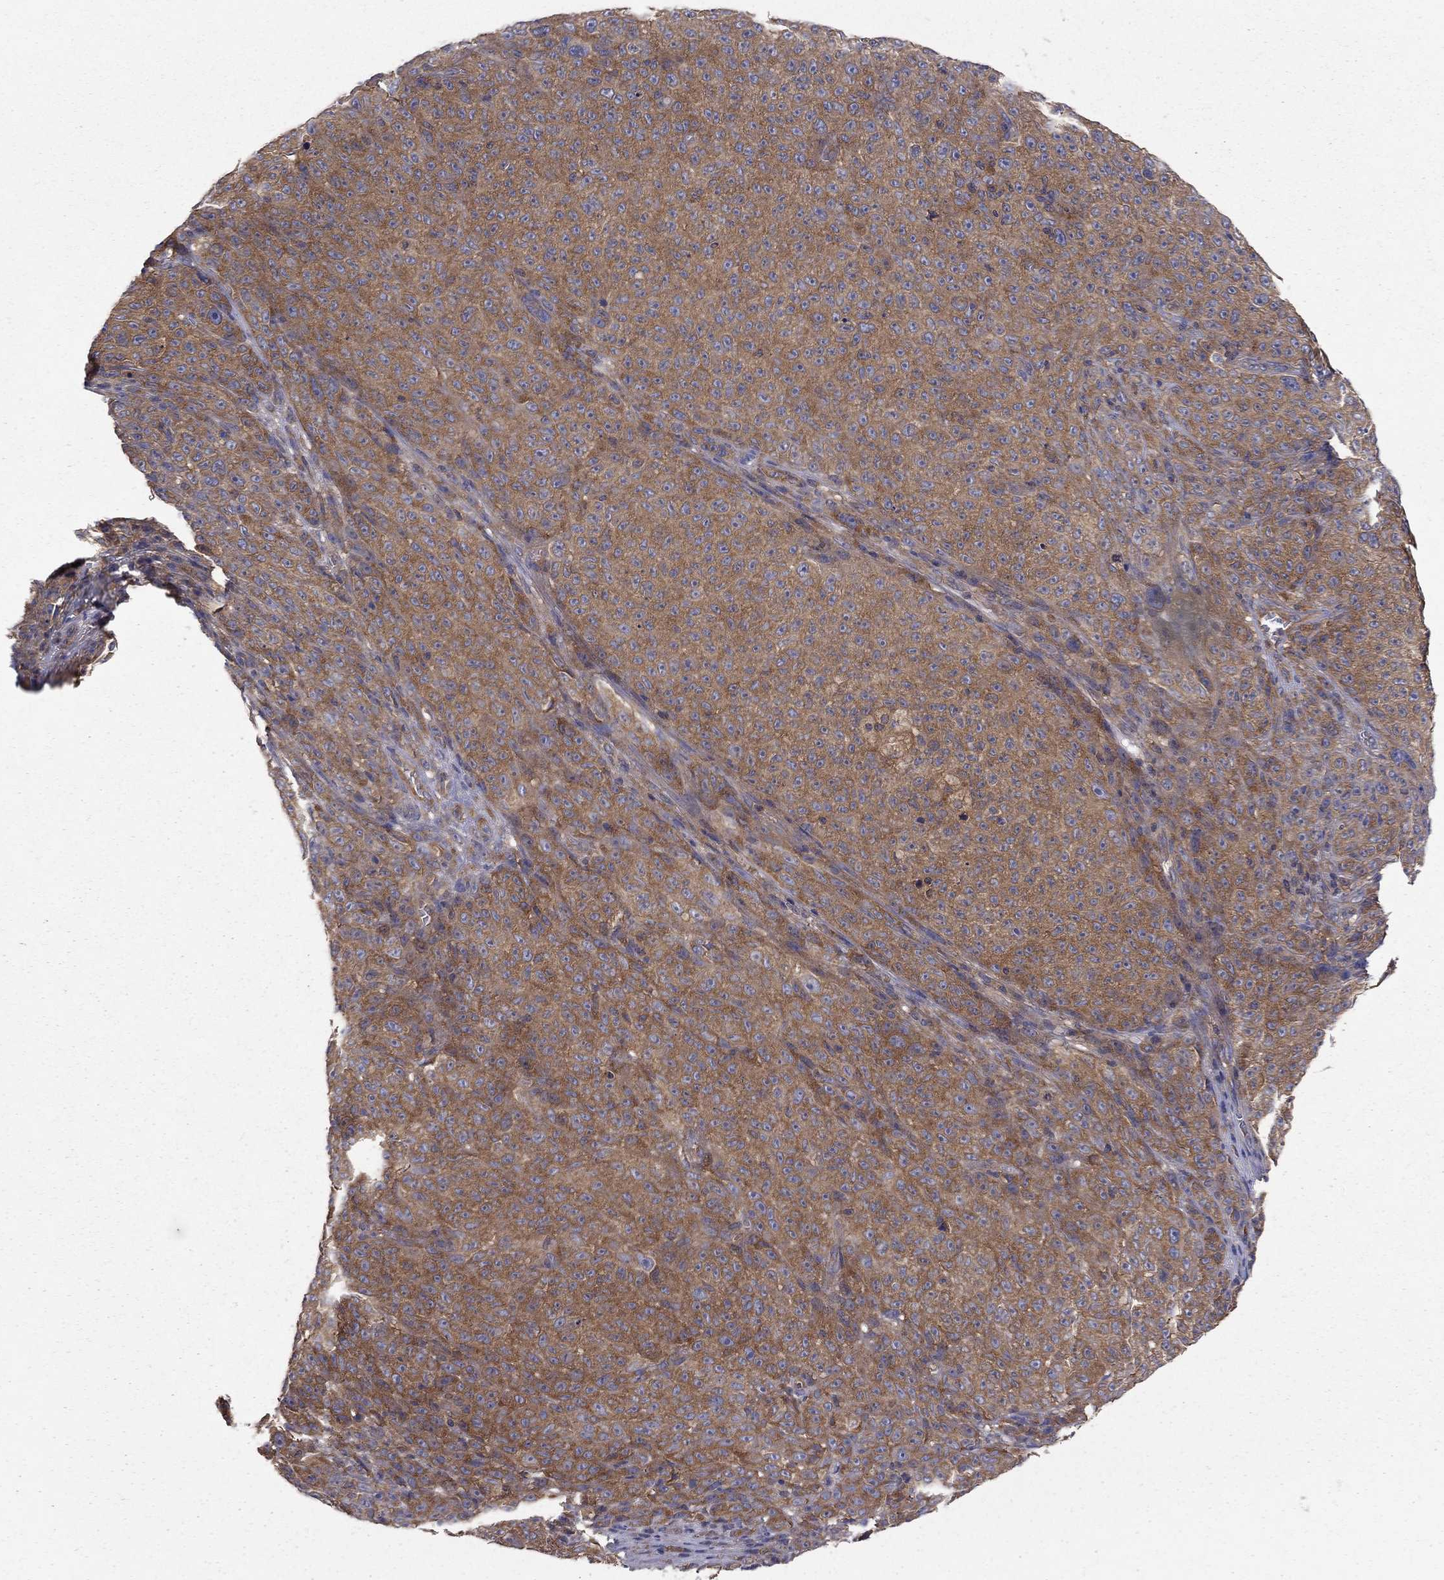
{"staining": {"intensity": "moderate", "quantity": ">75%", "location": "cytoplasmic/membranous"}, "tissue": "melanoma", "cell_type": "Tumor cells", "image_type": "cancer", "snomed": [{"axis": "morphology", "description": "Malignant melanoma, NOS"}, {"axis": "topography", "description": "Skin"}], "caption": "Malignant melanoma stained with immunohistochemistry (IHC) demonstrates moderate cytoplasmic/membranous expression in approximately >75% of tumor cells.", "gene": "RNF123", "patient": {"sex": "female", "age": 82}}